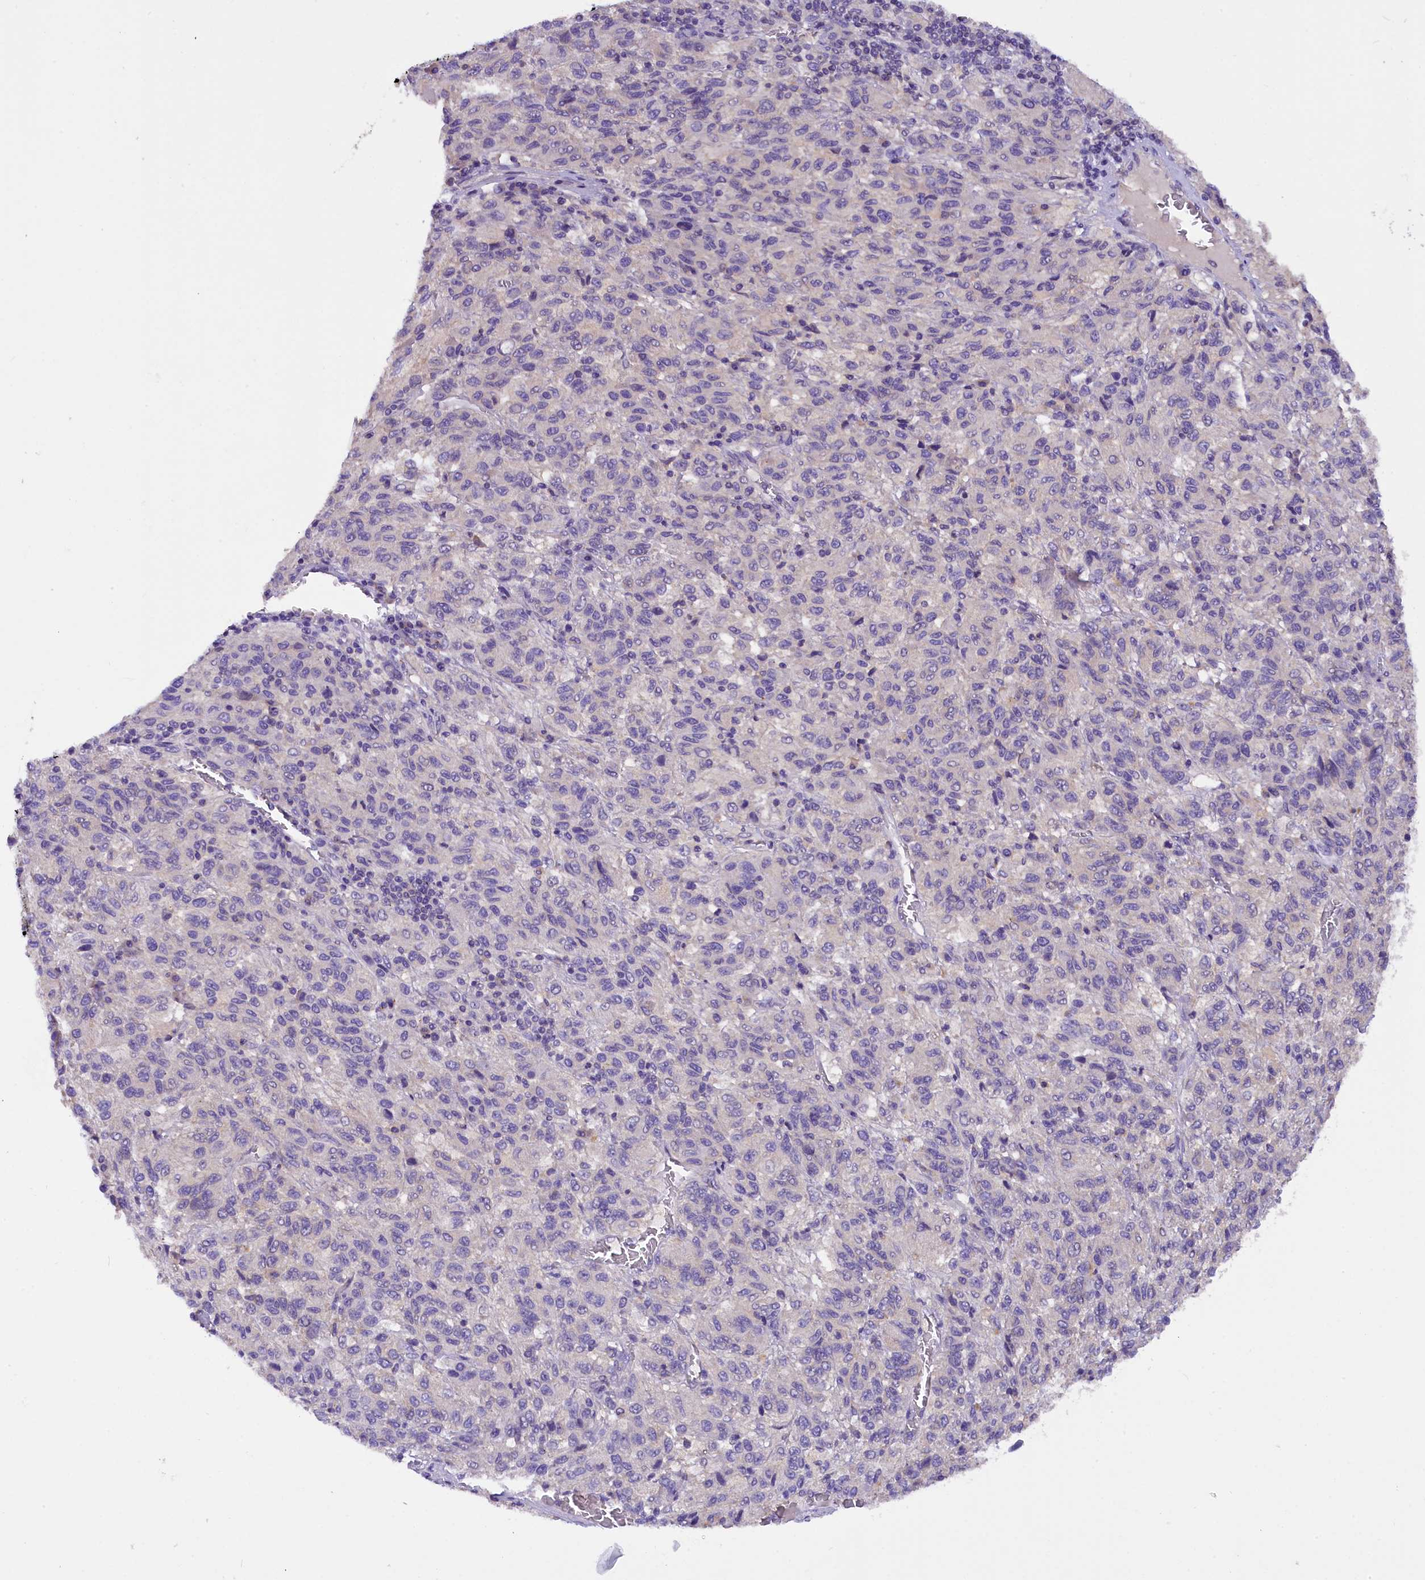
{"staining": {"intensity": "negative", "quantity": "none", "location": "none"}, "tissue": "melanoma", "cell_type": "Tumor cells", "image_type": "cancer", "snomed": [{"axis": "morphology", "description": "Malignant melanoma, Metastatic site"}, {"axis": "topography", "description": "Lung"}], "caption": "Immunohistochemistry photomicrograph of human melanoma stained for a protein (brown), which shows no expression in tumor cells.", "gene": "AP3B2", "patient": {"sex": "male", "age": 64}}